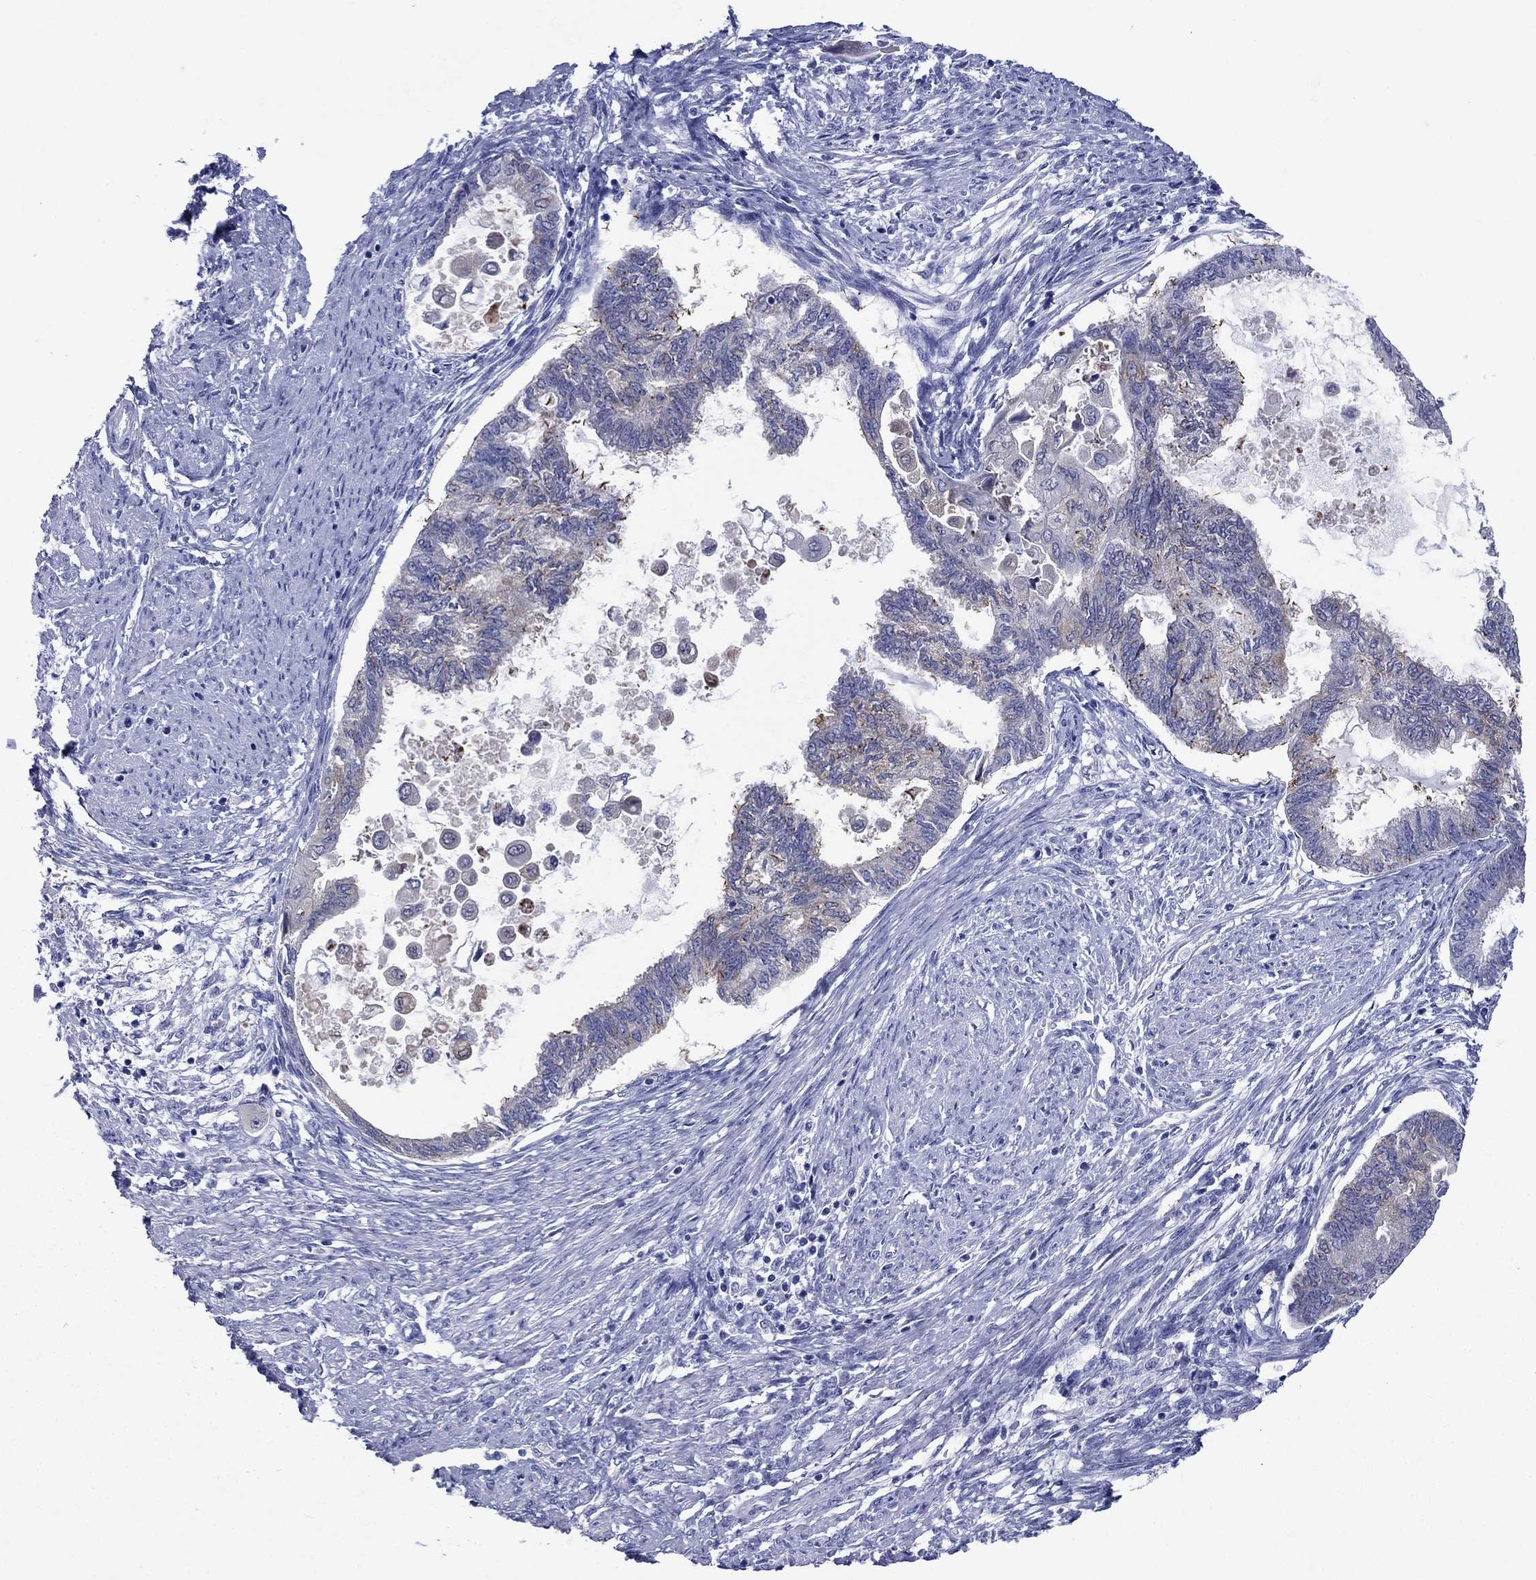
{"staining": {"intensity": "moderate", "quantity": "<25%", "location": "cytoplasmic/membranous"}, "tissue": "endometrial cancer", "cell_type": "Tumor cells", "image_type": "cancer", "snomed": [{"axis": "morphology", "description": "Adenocarcinoma, NOS"}, {"axis": "topography", "description": "Endometrium"}], "caption": "Immunohistochemical staining of human adenocarcinoma (endometrial) exhibits moderate cytoplasmic/membranous protein positivity in about <25% of tumor cells. (DAB = brown stain, brightfield microscopy at high magnification).", "gene": "SULT2B1", "patient": {"sex": "female", "age": 86}}